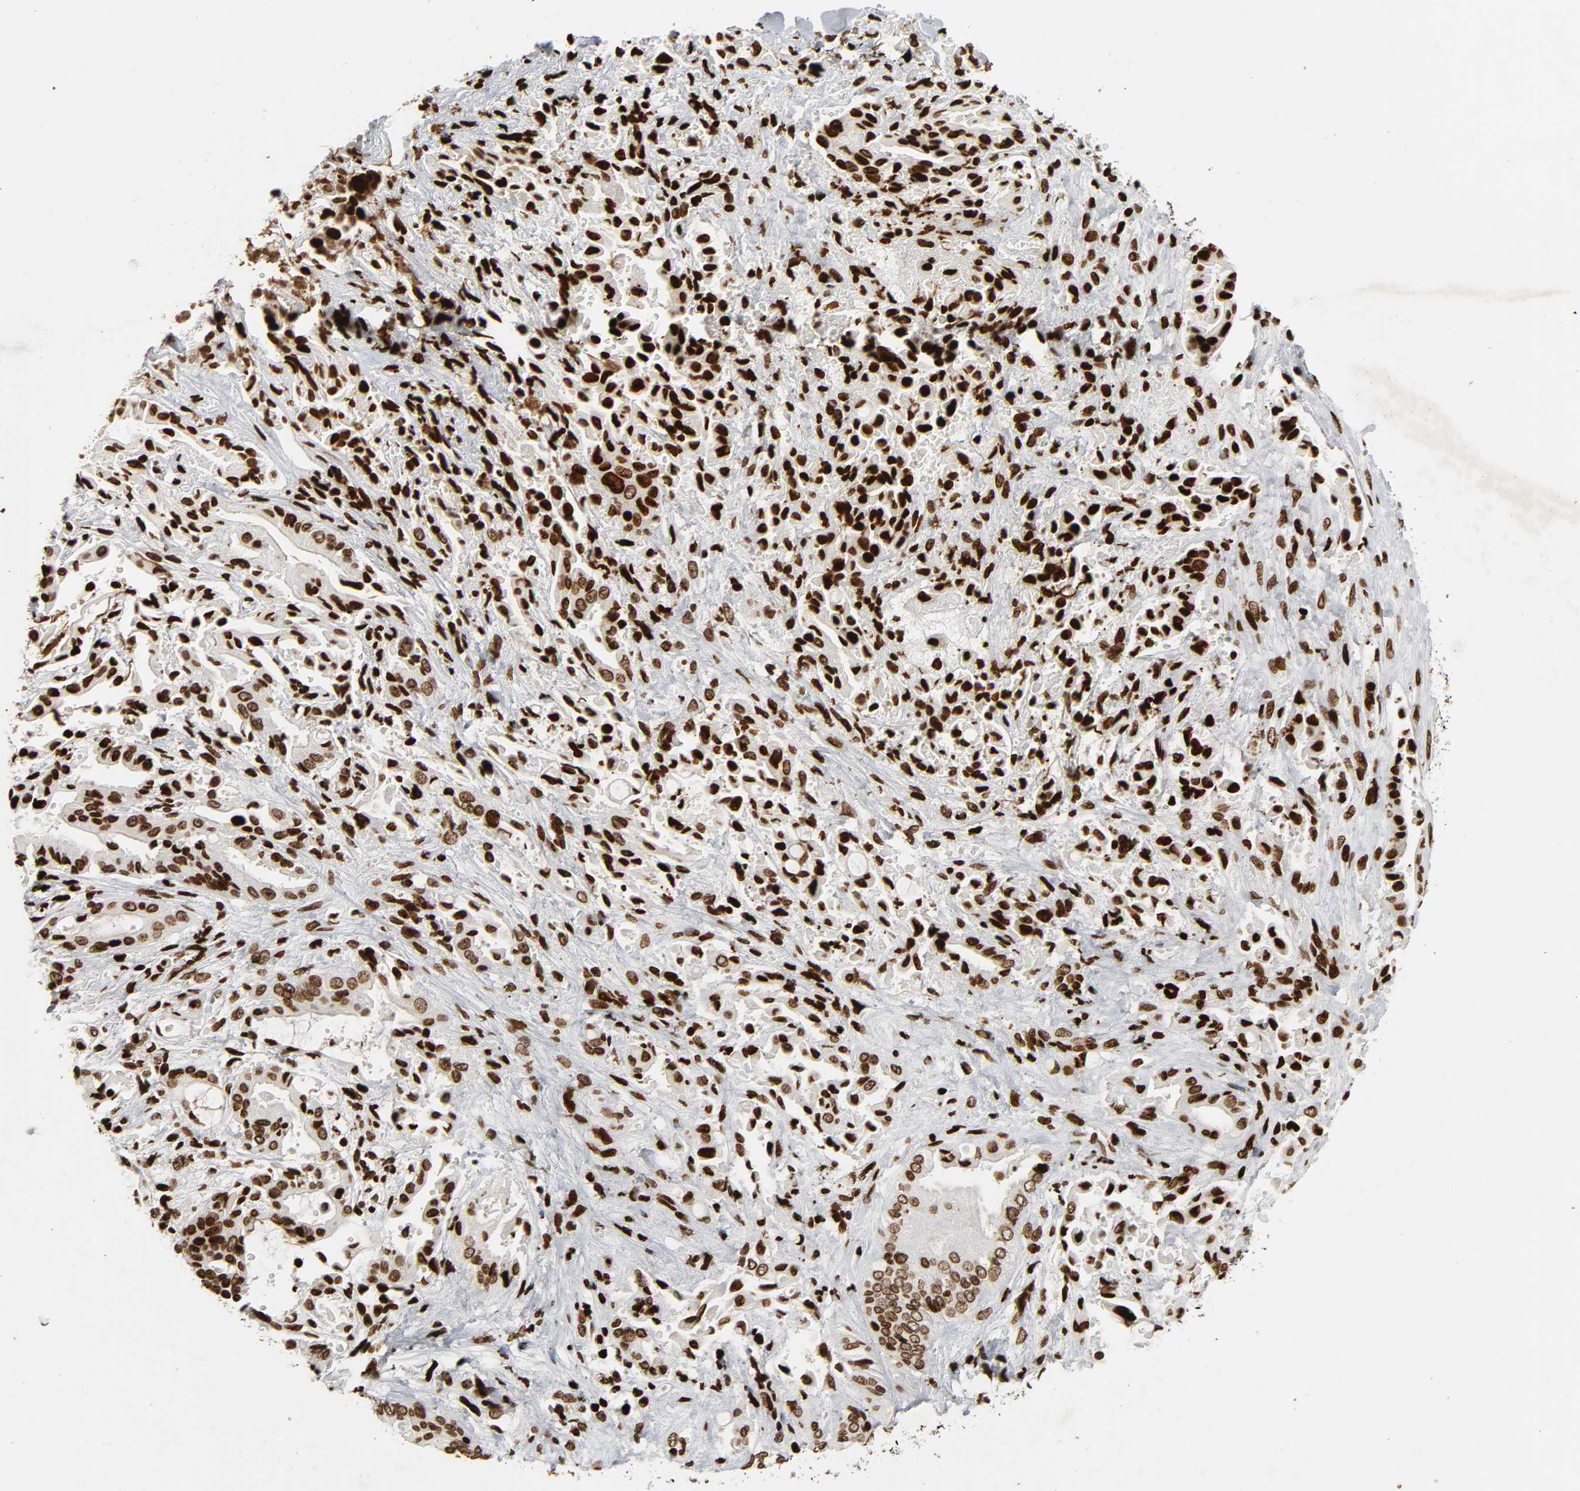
{"staining": {"intensity": "strong", "quantity": ">75%", "location": "nuclear"}, "tissue": "liver cancer", "cell_type": "Tumor cells", "image_type": "cancer", "snomed": [{"axis": "morphology", "description": "Cholangiocarcinoma"}, {"axis": "topography", "description": "Liver"}], "caption": "Immunohistochemistry histopathology image of neoplastic tissue: liver cancer stained using IHC displays high levels of strong protein expression localized specifically in the nuclear of tumor cells, appearing as a nuclear brown color.", "gene": "RXRA", "patient": {"sex": "male", "age": 58}}